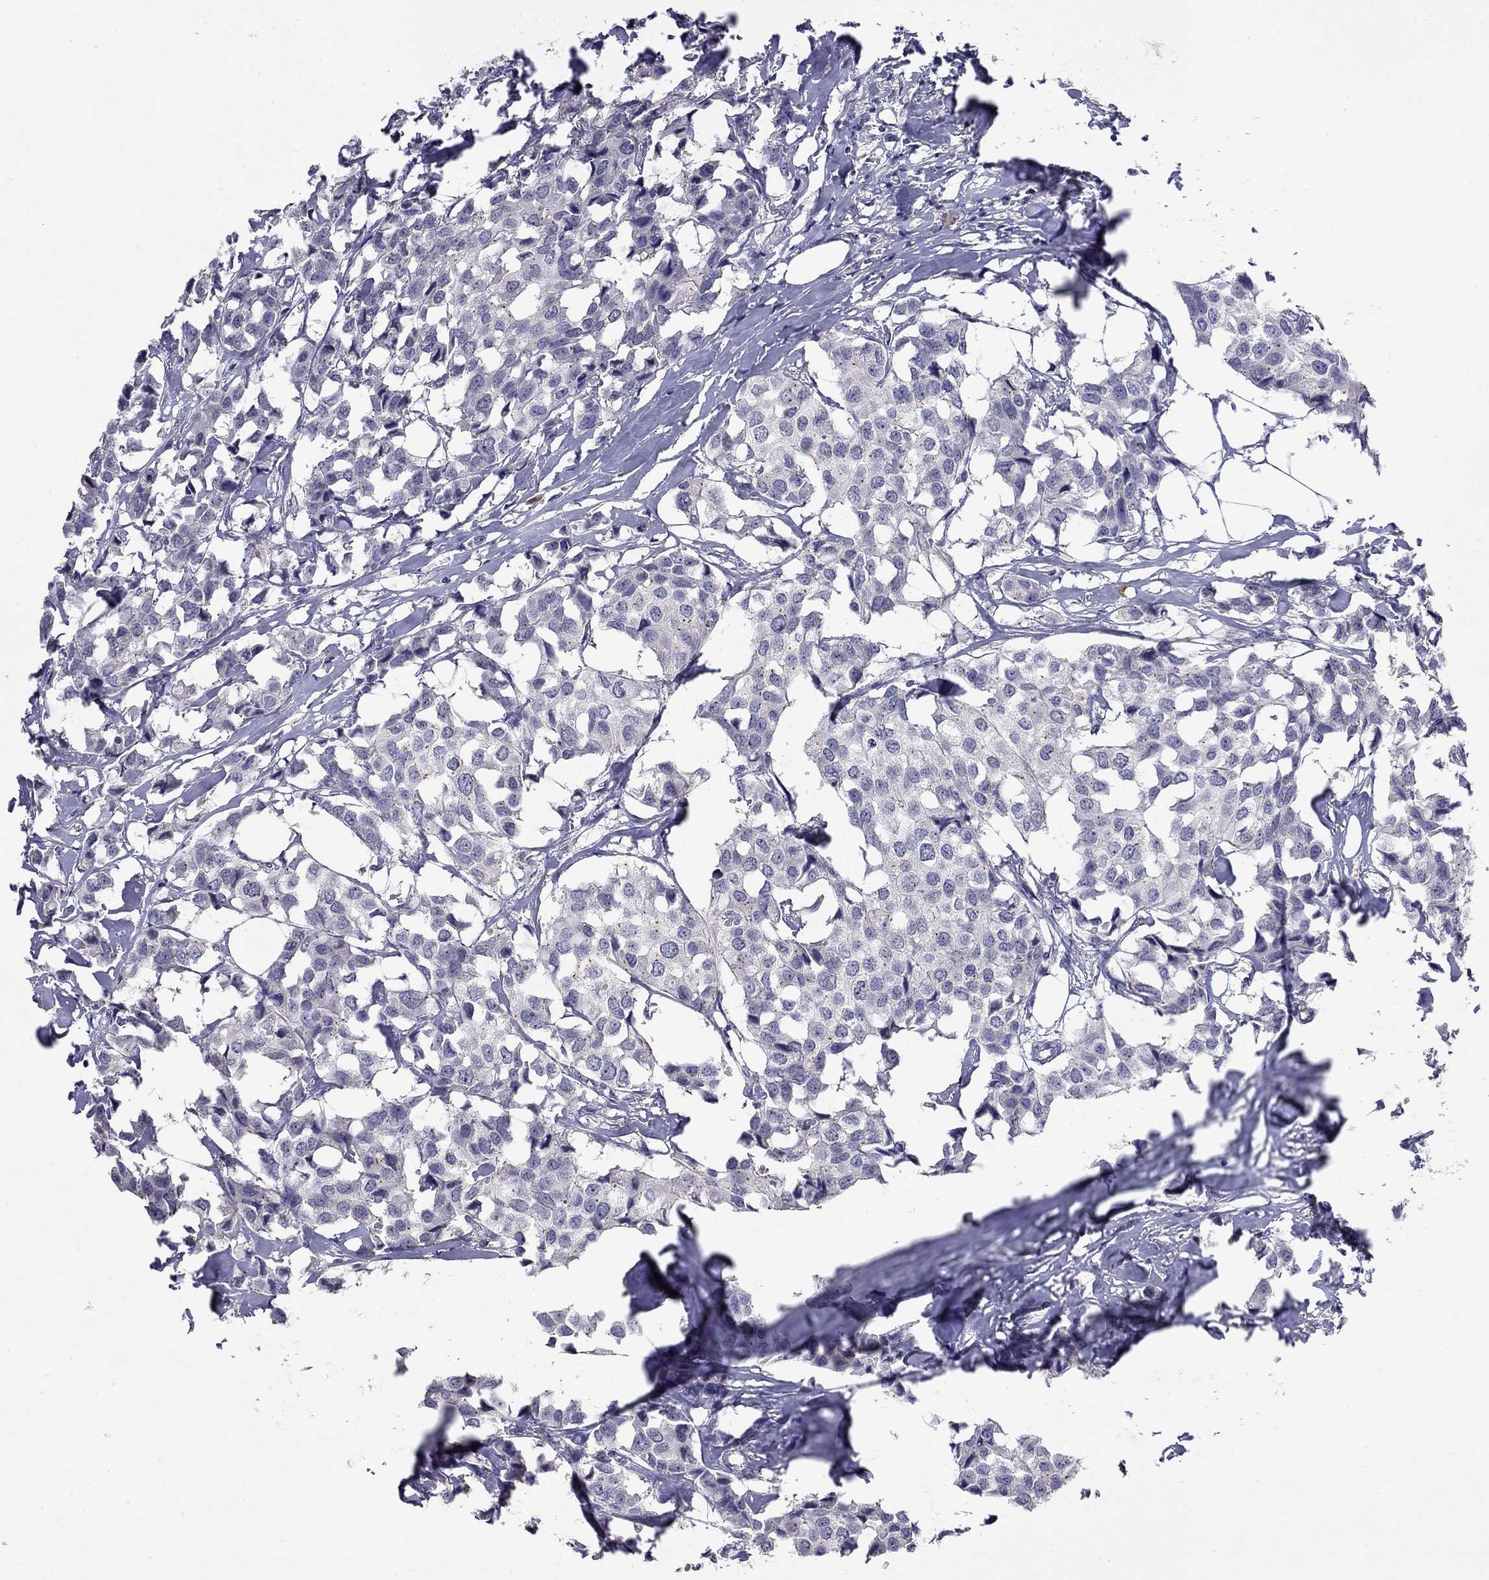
{"staining": {"intensity": "negative", "quantity": "none", "location": "none"}, "tissue": "breast cancer", "cell_type": "Tumor cells", "image_type": "cancer", "snomed": [{"axis": "morphology", "description": "Duct carcinoma"}, {"axis": "topography", "description": "Breast"}], "caption": "This is an immunohistochemistry (IHC) micrograph of human breast infiltrating ductal carcinoma. There is no expression in tumor cells.", "gene": "WNK3", "patient": {"sex": "female", "age": 80}}